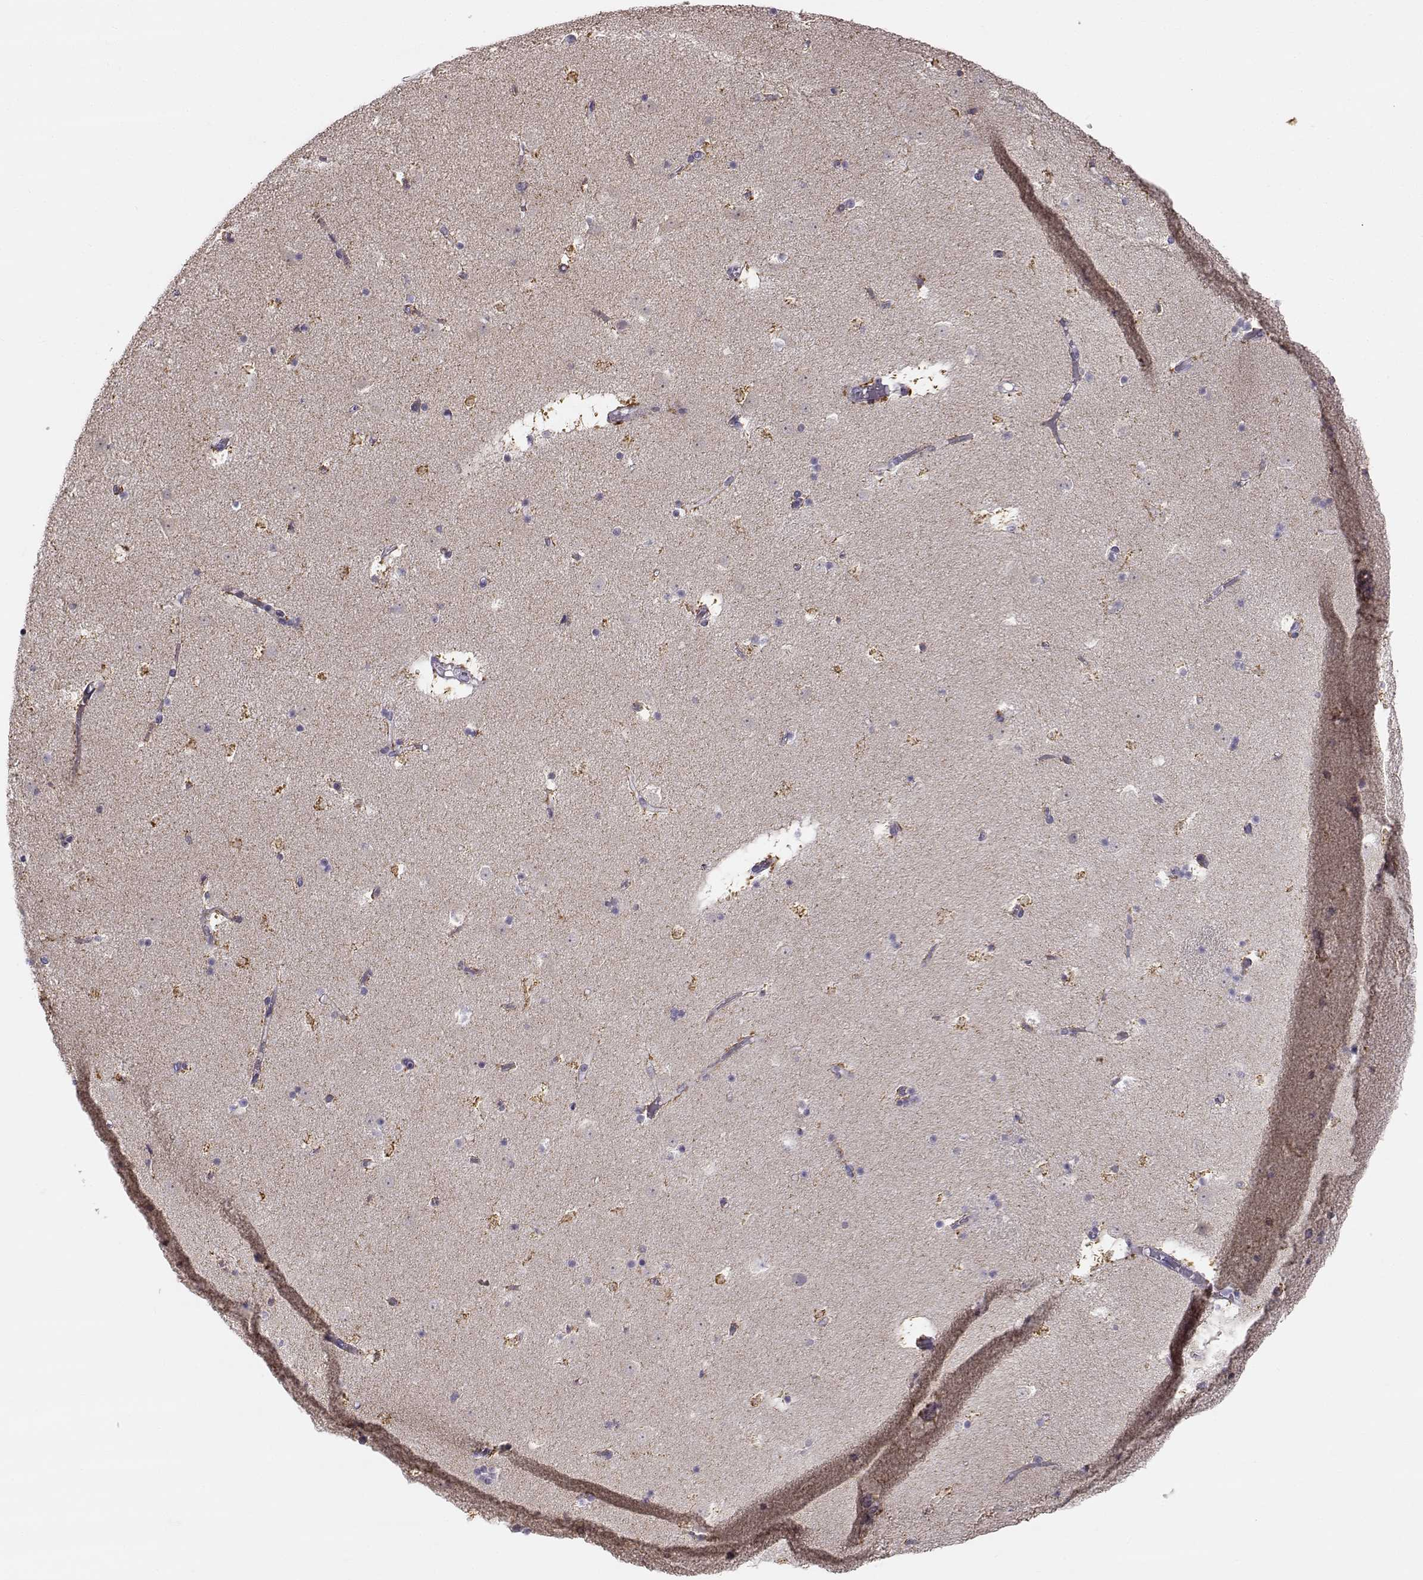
{"staining": {"intensity": "moderate", "quantity": "<25%", "location": "cytoplasmic/membranous"}, "tissue": "caudate", "cell_type": "Glial cells", "image_type": "normal", "snomed": [{"axis": "morphology", "description": "Normal tissue, NOS"}, {"axis": "topography", "description": "Lateral ventricle wall"}], "caption": "Caudate stained for a protein (brown) displays moderate cytoplasmic/membranous positive positivity in about <25% of glial cells.", "gene": "ACSL6", "patient": {"sex": "female", "age": 42}}